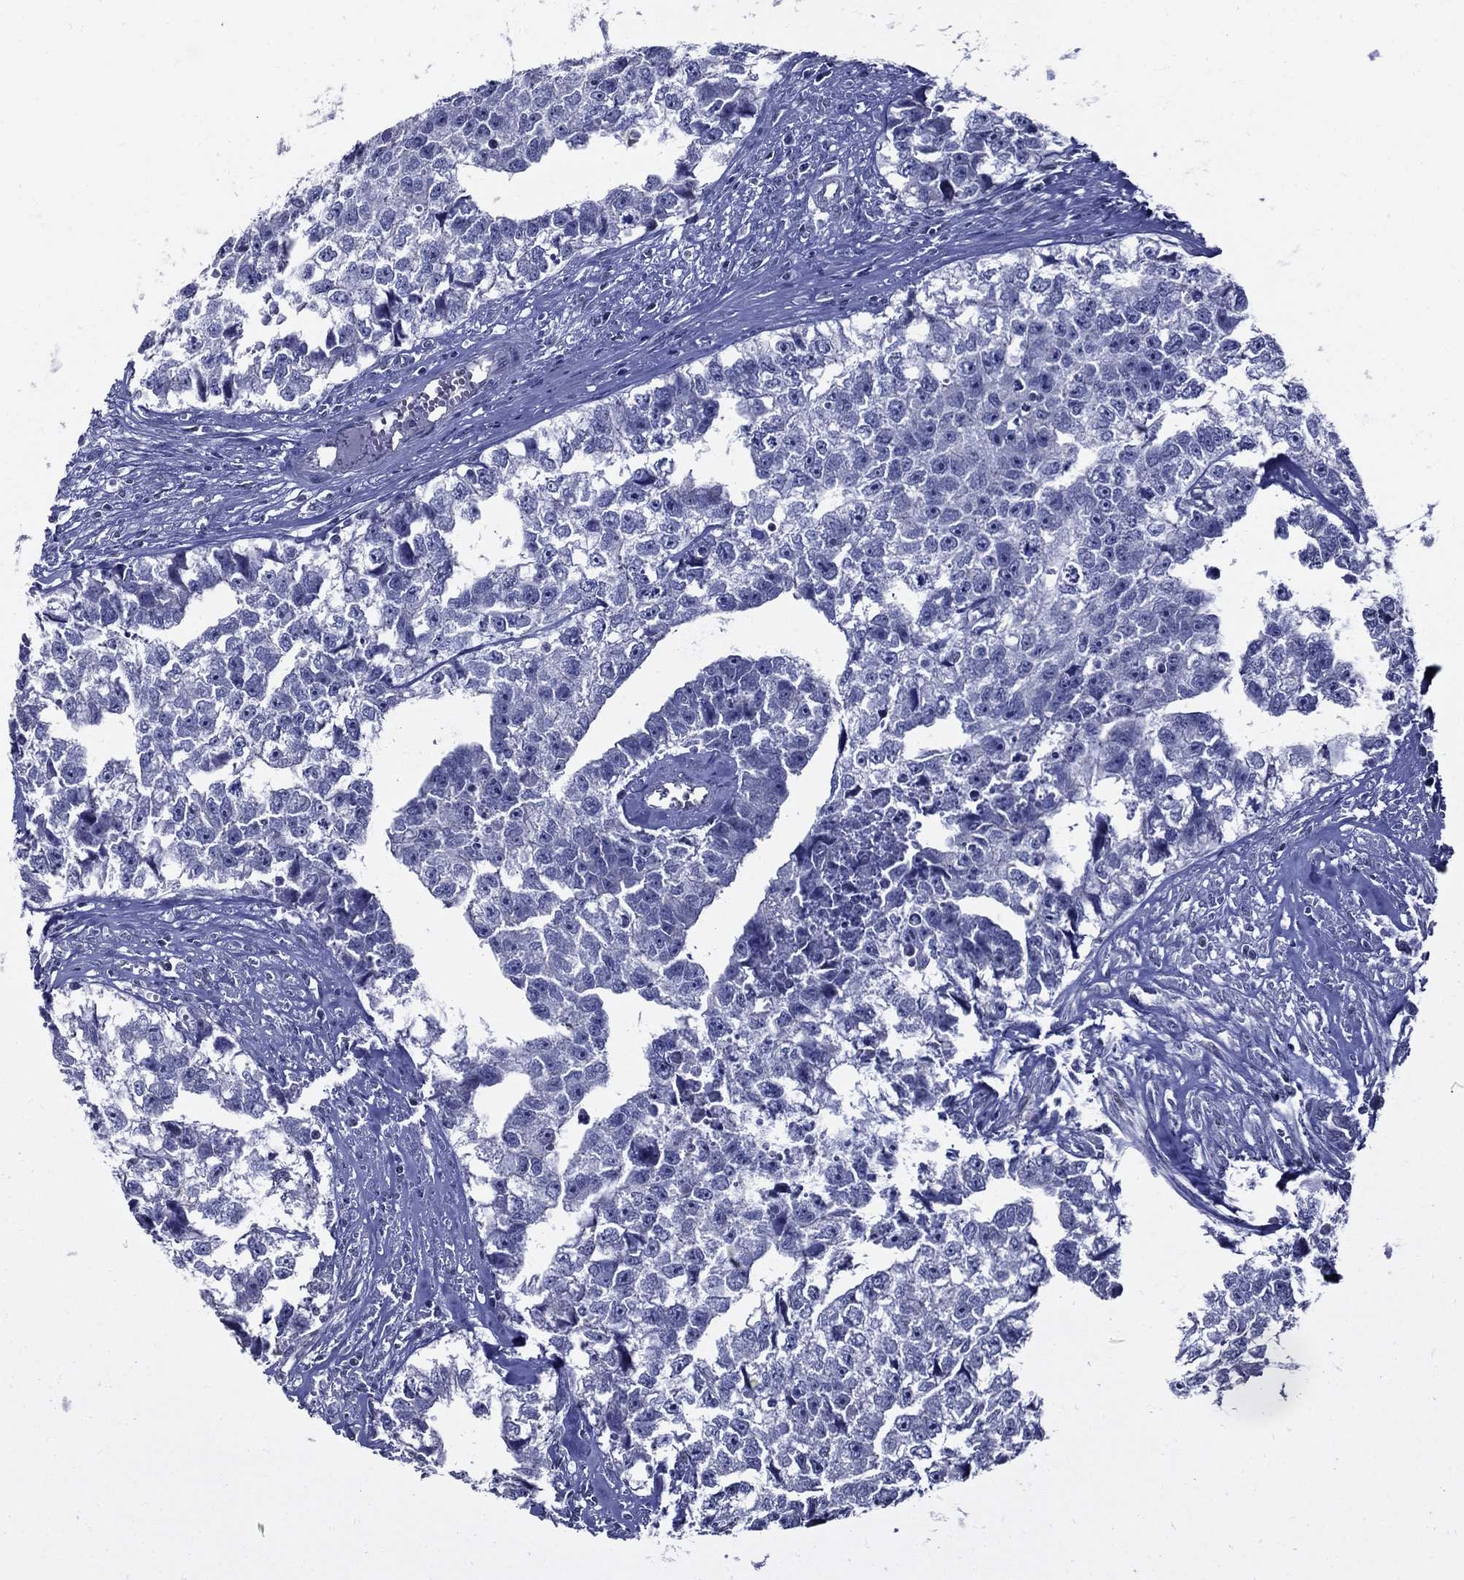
{"staining": {"intensity": "negative", "quantity": "none", "location": "none"}, "tissue": "testis cancer", "cell_type": "Tumor cells", "image_type": "cancer", "snomed": [{"axis": "morphology", "description": "Carcinoma, Embryonal, NOS"}, {"axis": "morphology", "description": "Teratoma, malignant, NOS"}, {"axis": "topography", "description": "Testis"}], "caption": "Teratoma (malignant) (testis) was stained to show a protein in brown. There is no significant positivity in tumor cells.", "gene": "GUCA1A", "patient": {"sex": "male", "age": 44}}